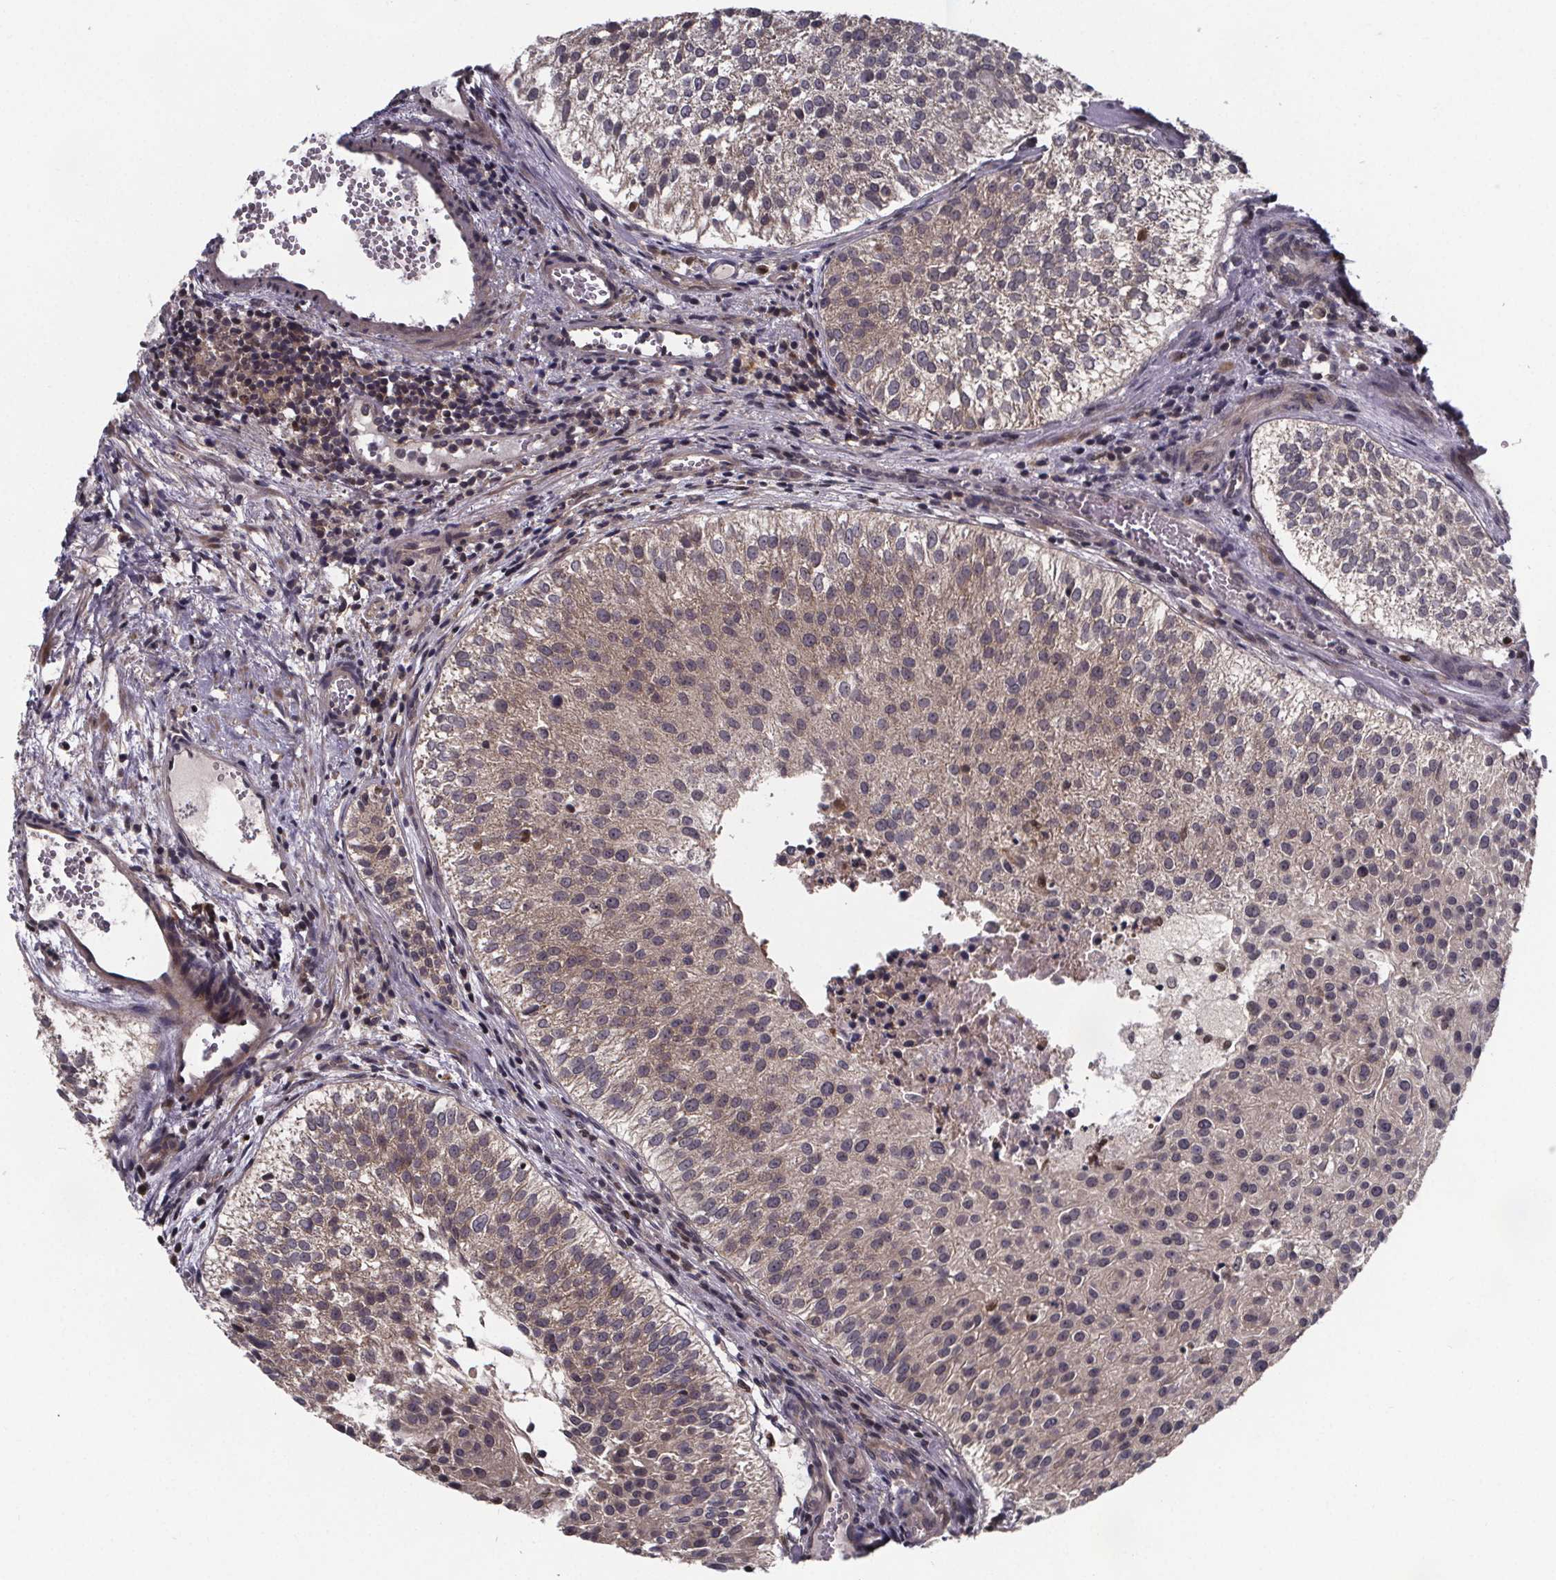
{"staining": {"intensity": "weak", "quantity": "25%-75%", "location": "cytoplasmic/membranous"}, "tissue": "urothelial cancer", "cell_type": "Tumor cells", "image_type": "cancer", "snomed": [{"axis": "morphology", "description": "Urothelial carcinoma, Low grade"}, {"axis": "topography", "description": "Urinary bladder"}], "caption": "Immunohistochemical staining of urothelial cancer reveals weak cytoplasmic/membranous protein expression in about 25%-75% of tumor cells.", "gene": "FN3KRP", "patient": {"sex": "female", "age": 87}}